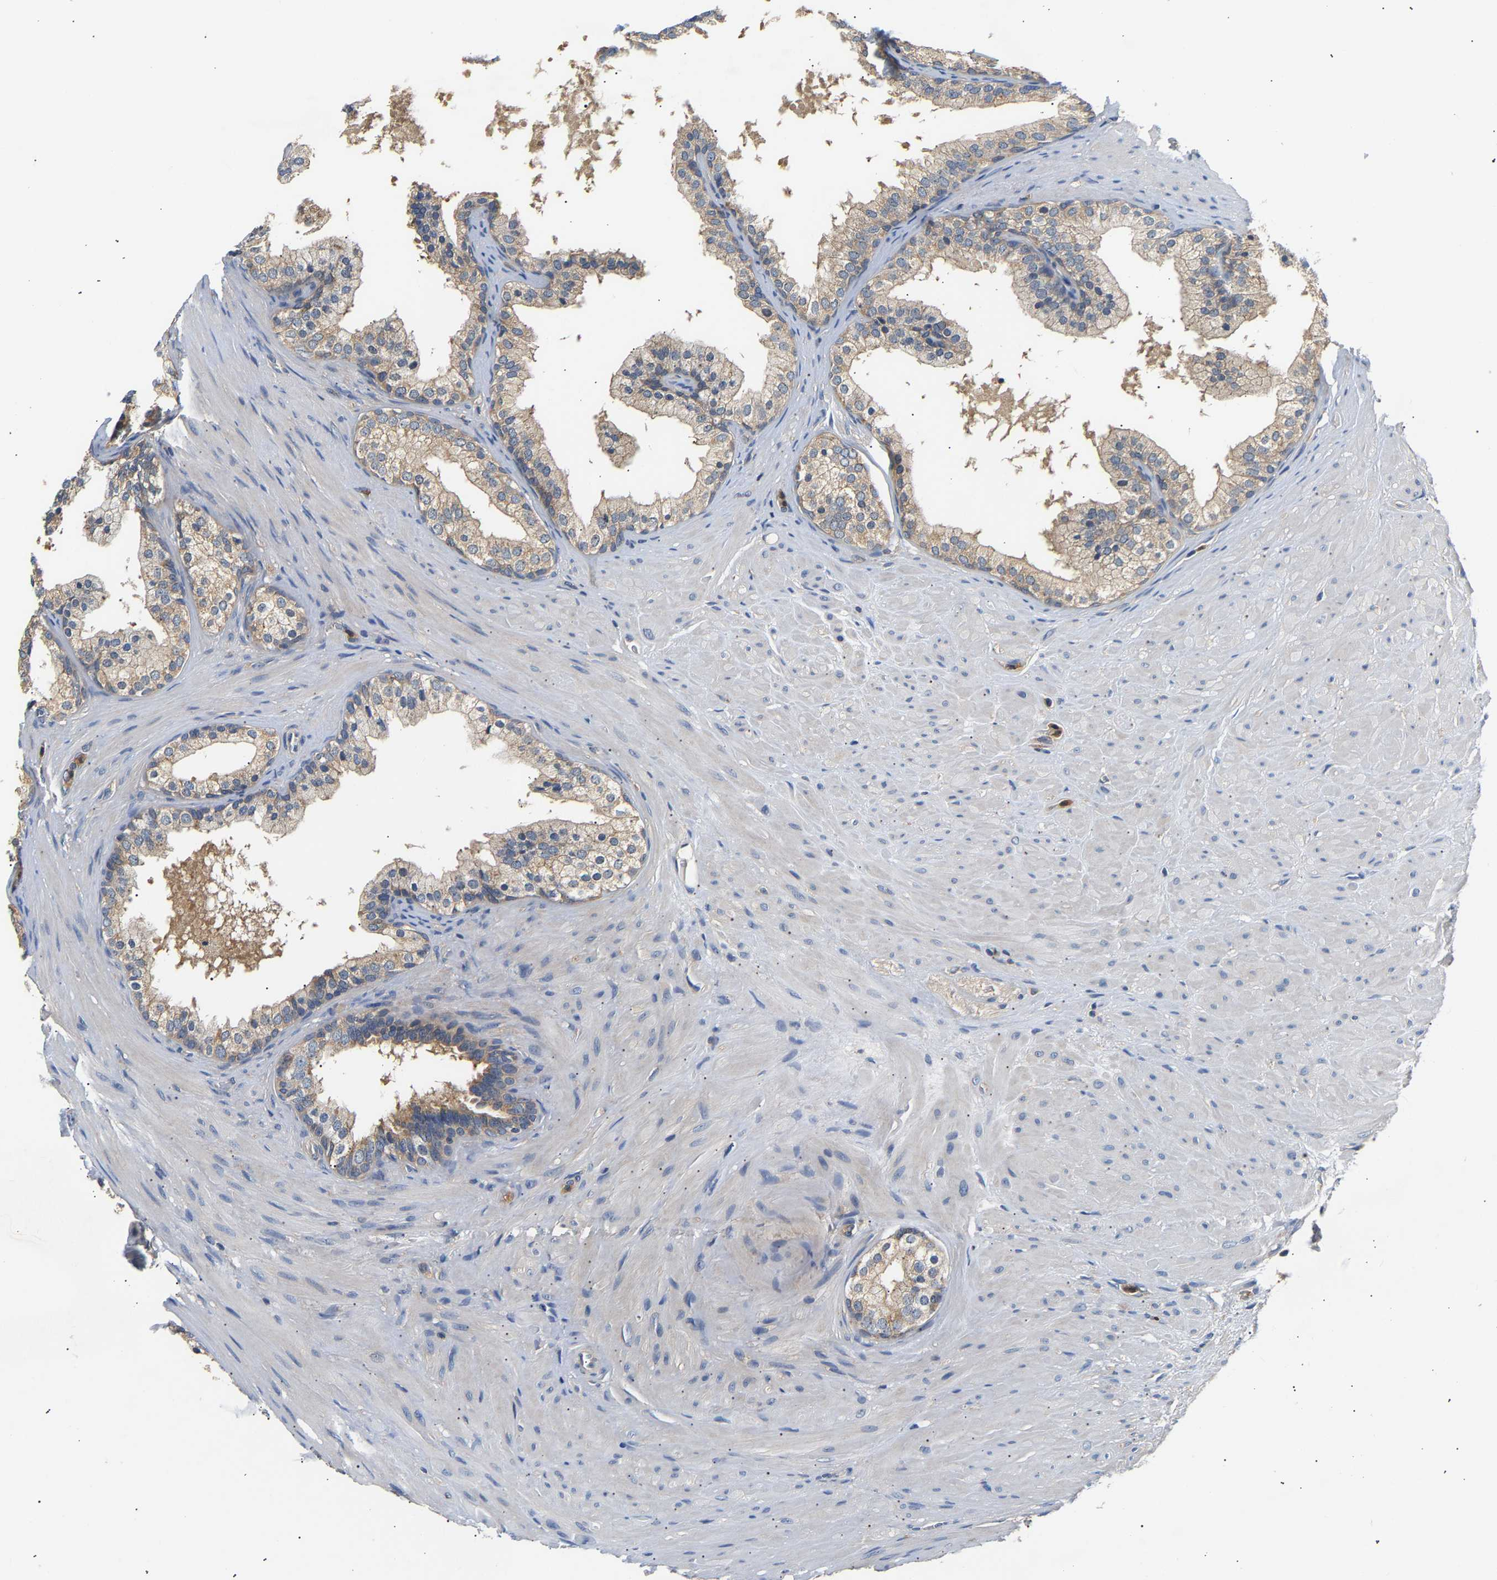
{"staining": {"intensity": "weak", "quantity": "<25%", "location": "cytoplasmic/membranous"}, "tissue": "prostate cancer", "cell_type": "Tumor cells", "image_type": "cancer", "snomed": [{"axis": "morphology", "description": "Adenocarcinoma, Low grade"}, {"axis": "topography", "description": "Prostate"}], "caption": "This image is of prostate cancer (adenocarcinoma (low-grade)) stained with IHC to label a protein in brown with the nuclei are counter-stained blue. There is no expression in tumor cells.", "gene": "PPID", "patient": {"sex": "male", "age": 69}}